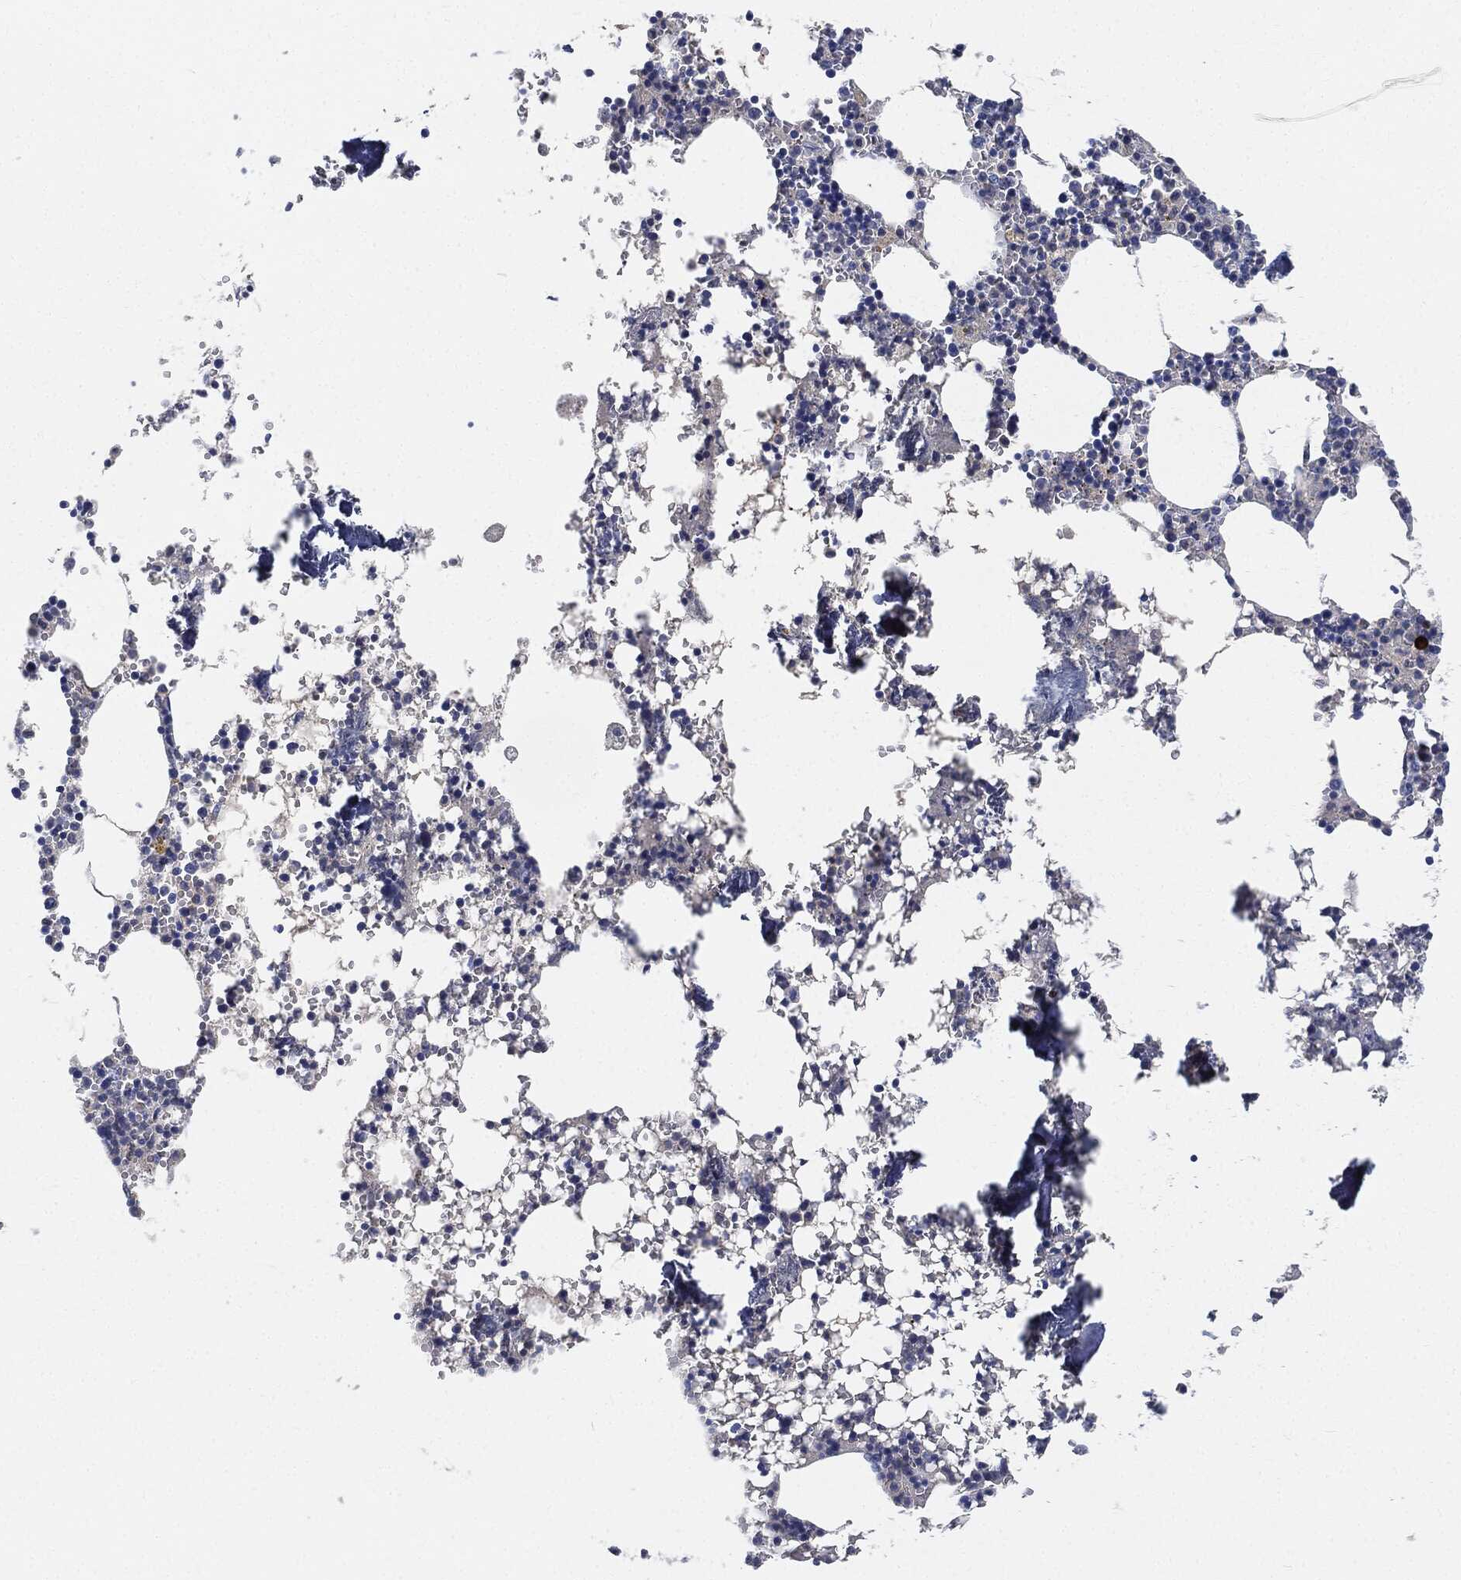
{"staining": {"intensity": "negative", "quantity": "none", "location": "none"}, "tissue": "bone marrow", "cell_type": "Hematopoietic cells", "image_type": "normal", "snomed": [{"axis": "morphology", "description": "Normal tissue, NOS"}, {"axis": "topography", "description": "Bone marrow"}], "caption": "The histopathology image demonstrates no significant positivity in hematopoietic cells of bone marrow.", "gene": "IGLV6", "patient": {"sex": "female", "age": 64}}